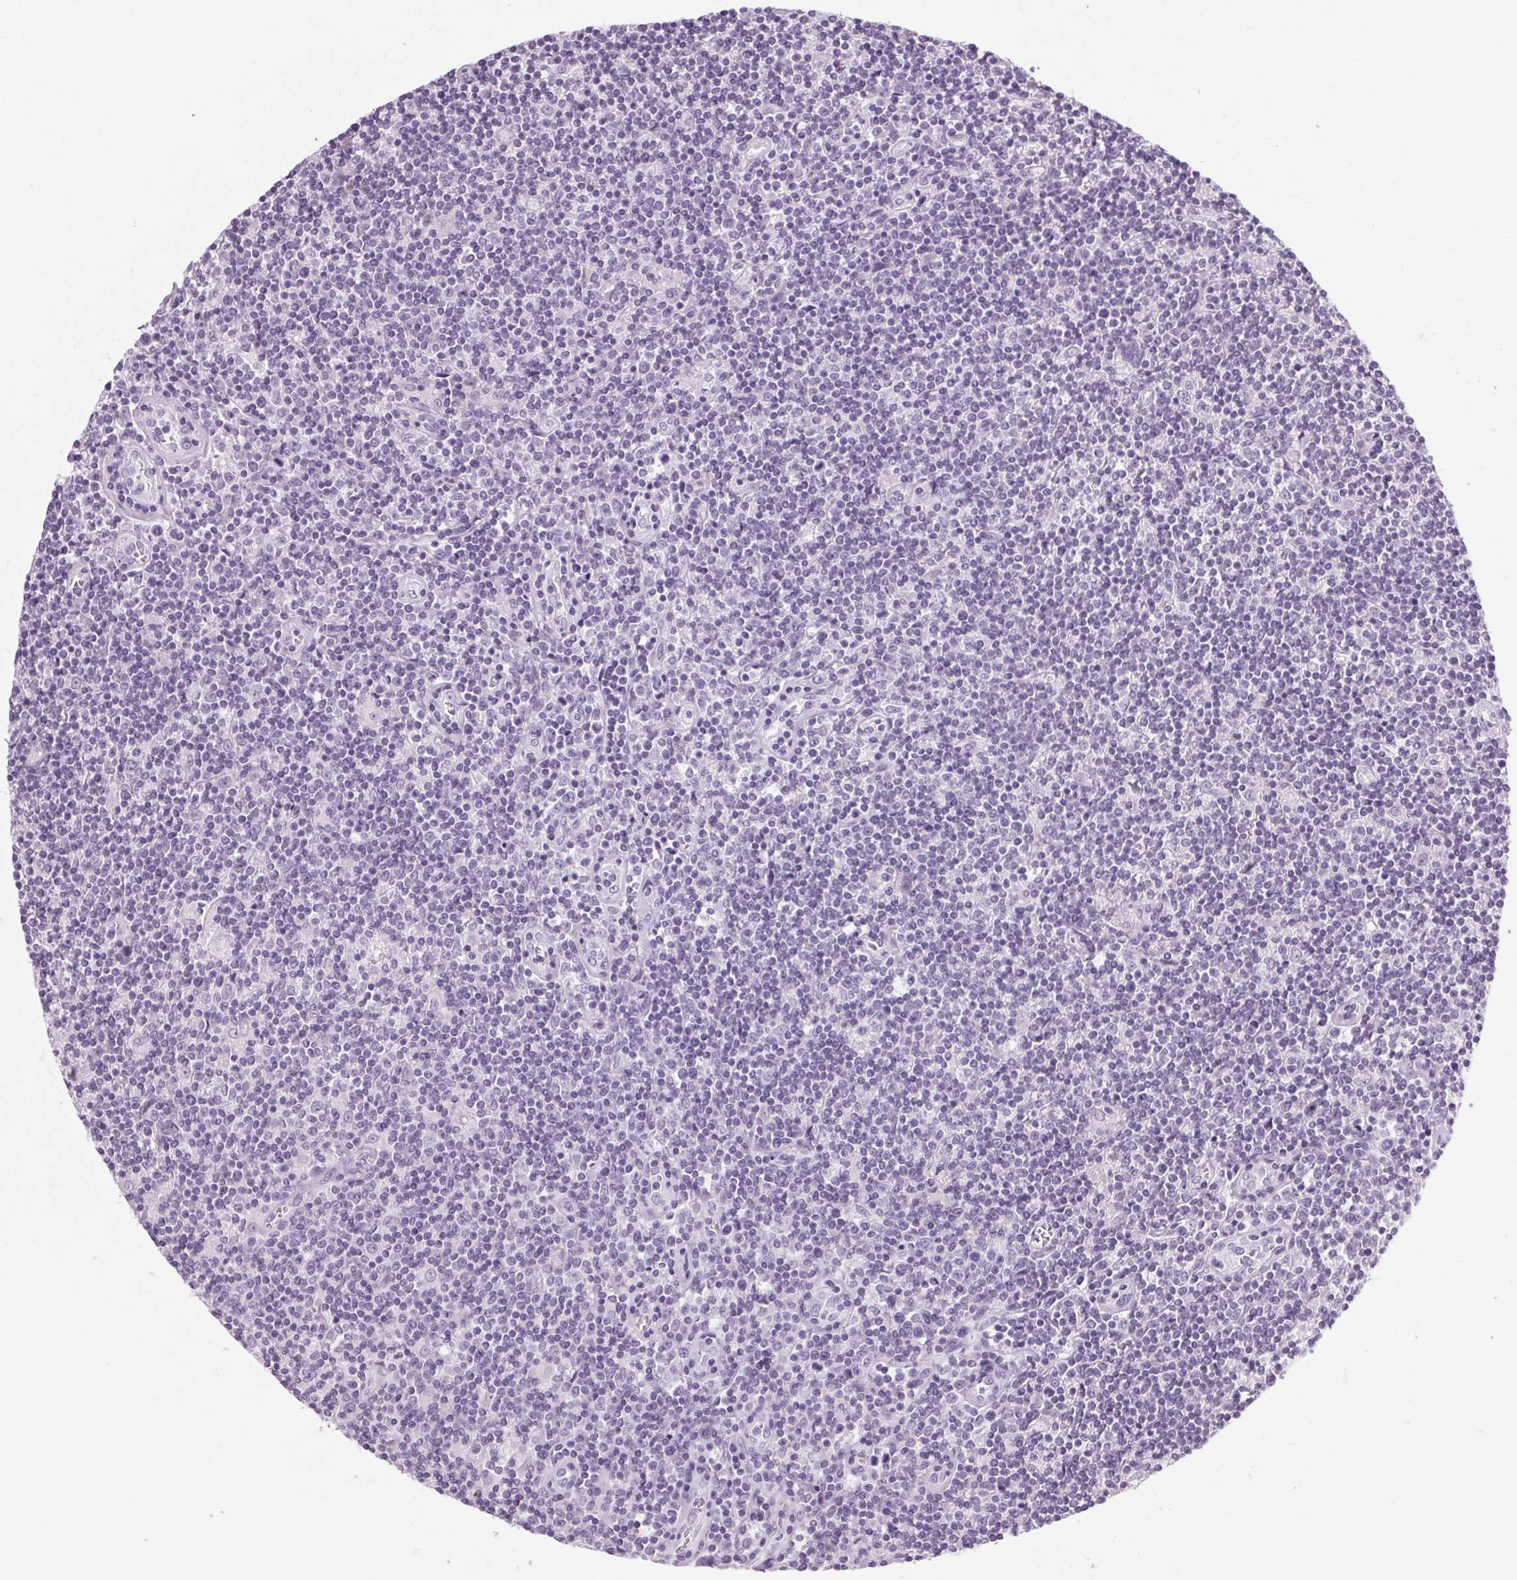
{"staining": {"intensity": "negative", "quantity": "none", "location": "none"}, "tissue": "lymphoma", "cell_type": "Tumor cells", "image_type": "cancer", "snomed": [{"axis": "morphology", "description": "Hodgkin's disease, NOS"}, {"axis": "topography", "description": "Lymph node"}], "caption": "Immunohistochemical staining of human Hodgkin's disease reveals no significant expression in tumor cells.", "gene": "POMC", "patient": {"sex": "male", "age": 40}}